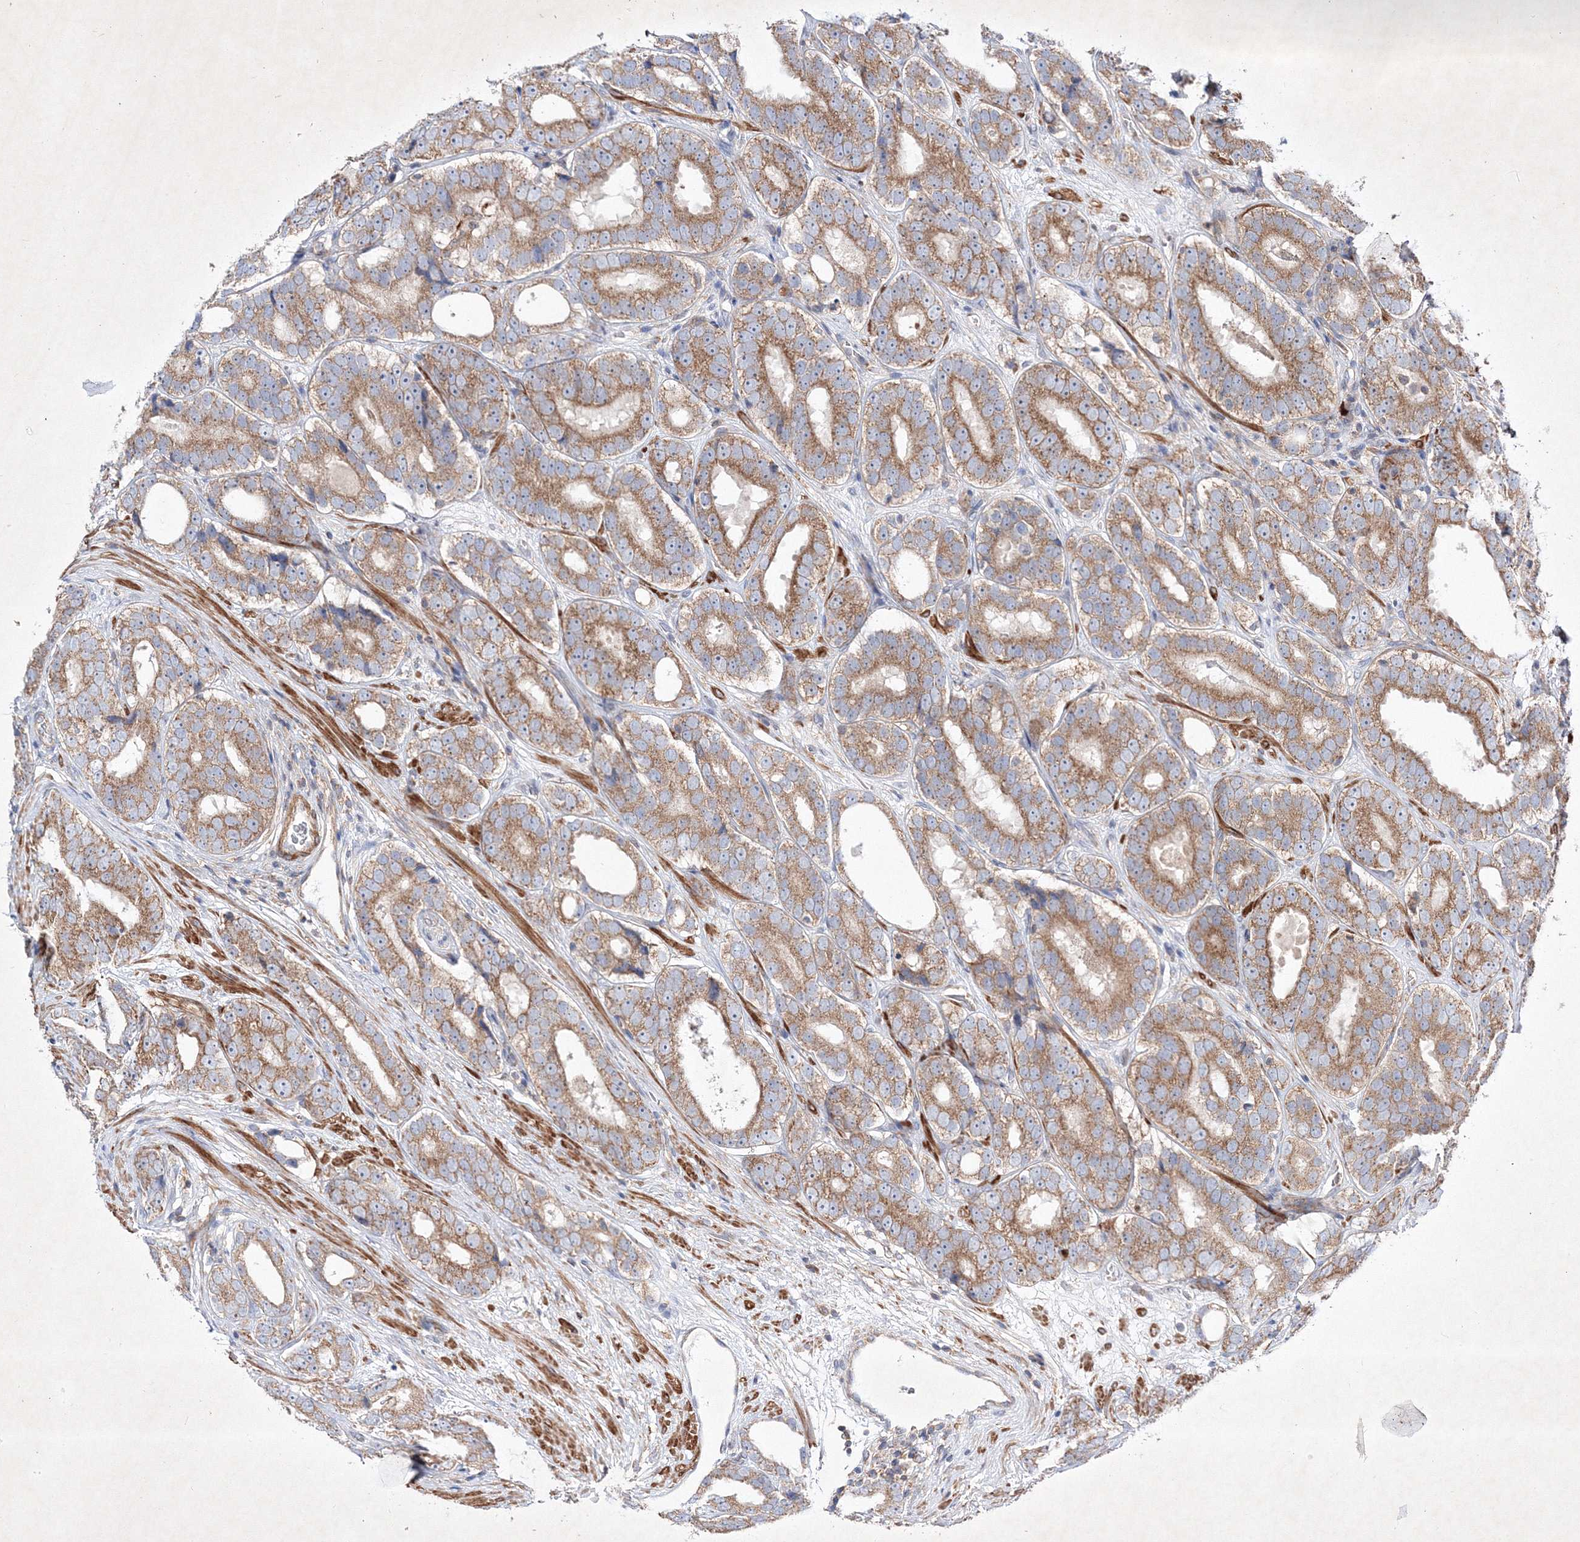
{"staining": {"intensity": "moderate", "quantity": ">75%", "location": "cytoplasmic/membranous"}, "tissue": "prostate cancer", "cell_type": "Tumor cells", "image_type": "cancer", "snomed": [{"axis": "morphology", "description": "Adenocarcinoma, High grade"}, {"axis": "topography", "description": "Prostate"}], "caption": "Brown immunohistochemical staining in human adenocarcinoma (high-grade) (prostate) demonstrates moderate cytoplasmic/membranous staining in about >75% of tumor cells. (brown staining indicates protein expression, while blue staining denotes nuclei).", "gene": "OPA1", "patient": {"sex": "male", "age": 56}}